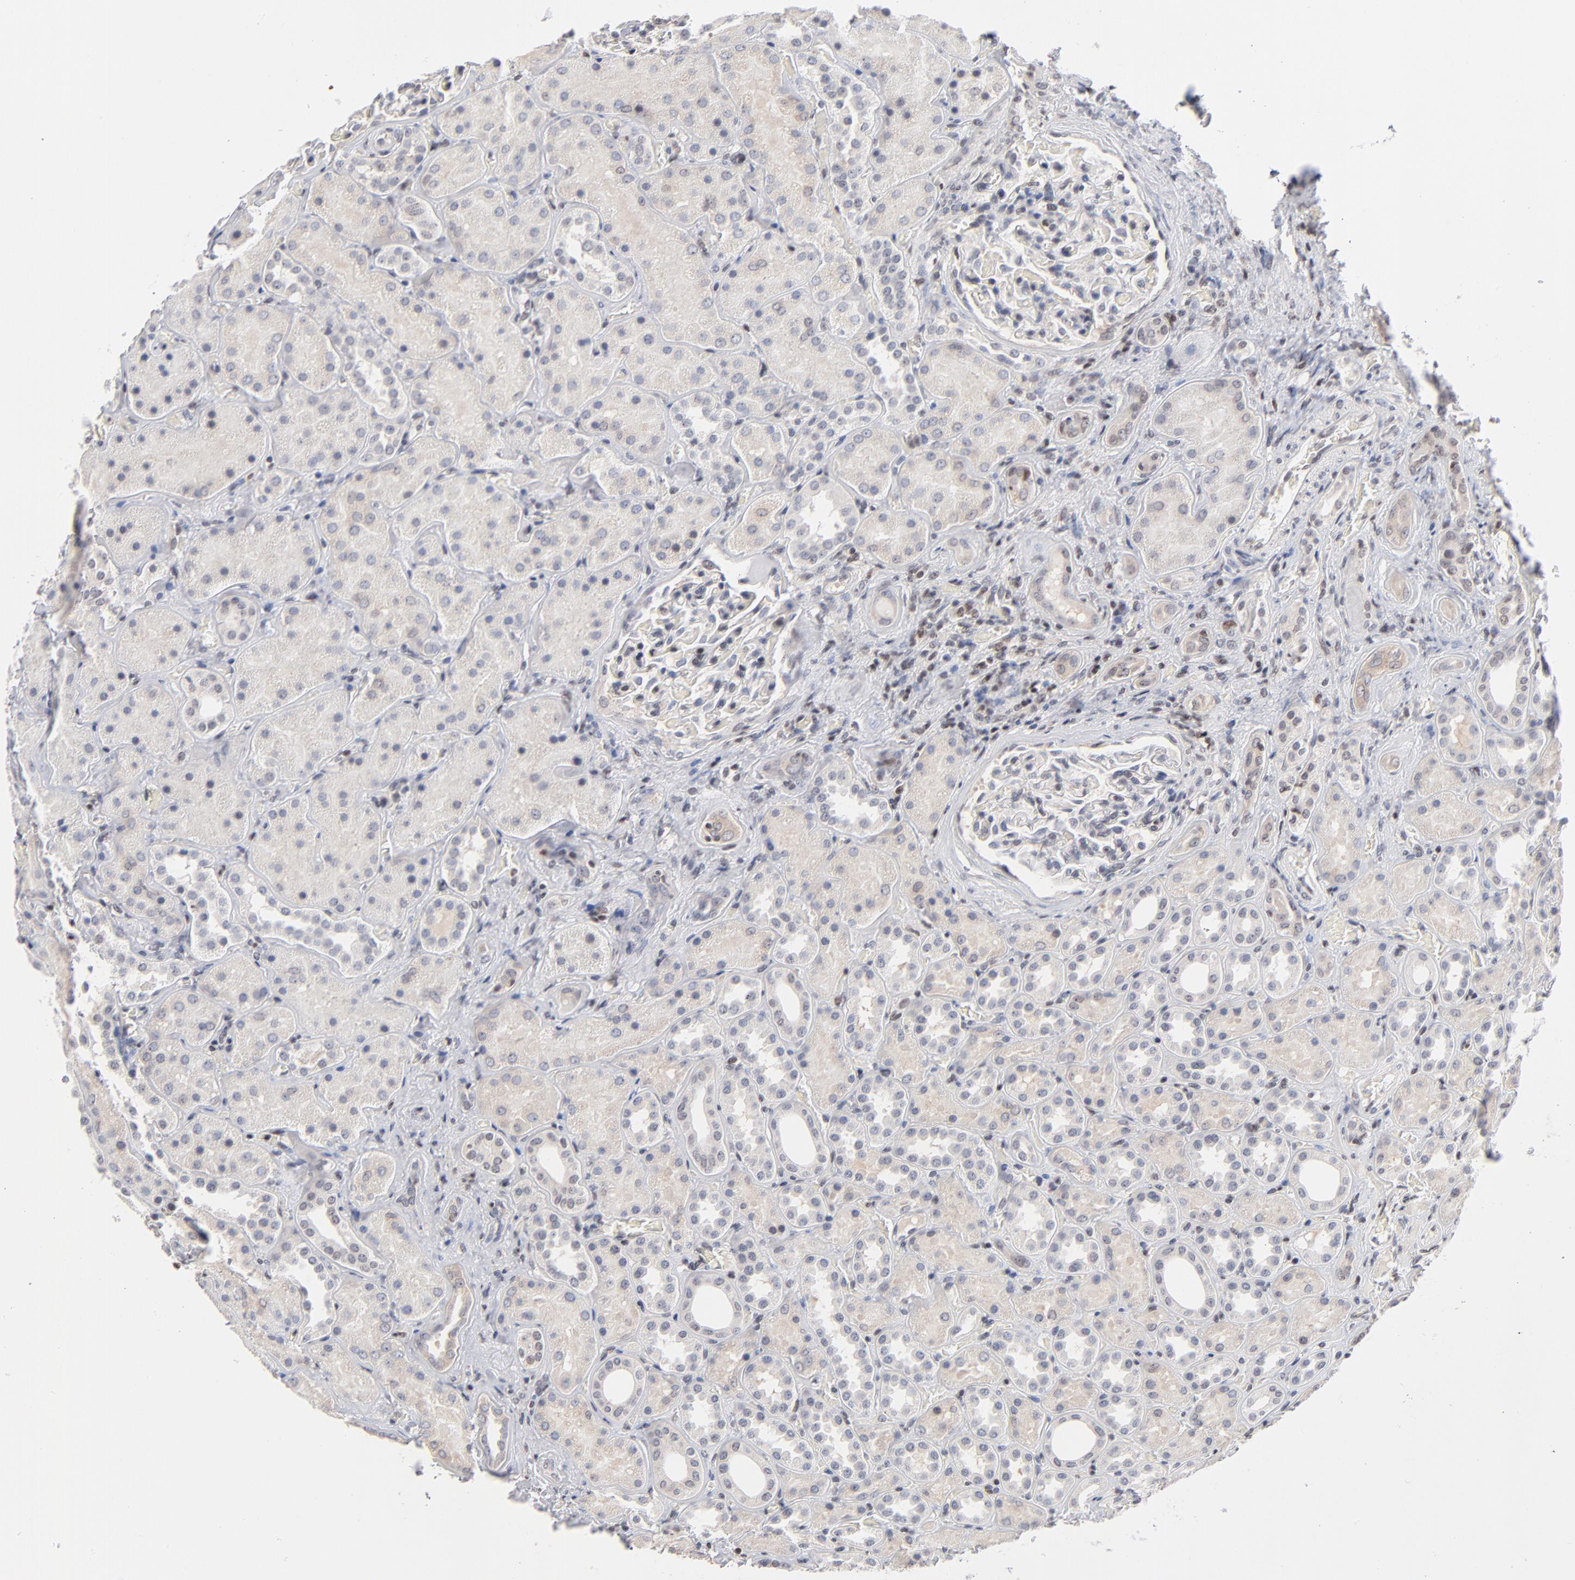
{"staining": {"intensity": "negative", "quantity": "none", "location": "none"}, "tissue": "kidney", "cell_type": "Cells in glomeruli", "image_type": "normal", "snomed": [{"axis": "morphology", "description": "Normal tissue, NOS"}, {"axis": "topography", "description": "Kidney"}], "caption": "This is an immunohistochemistry histopathology image of unremarkable kidney. There is no expression in cells in glomeruli.", "gene": "MAX", "patient": {"sex": "male", "age": 28}}